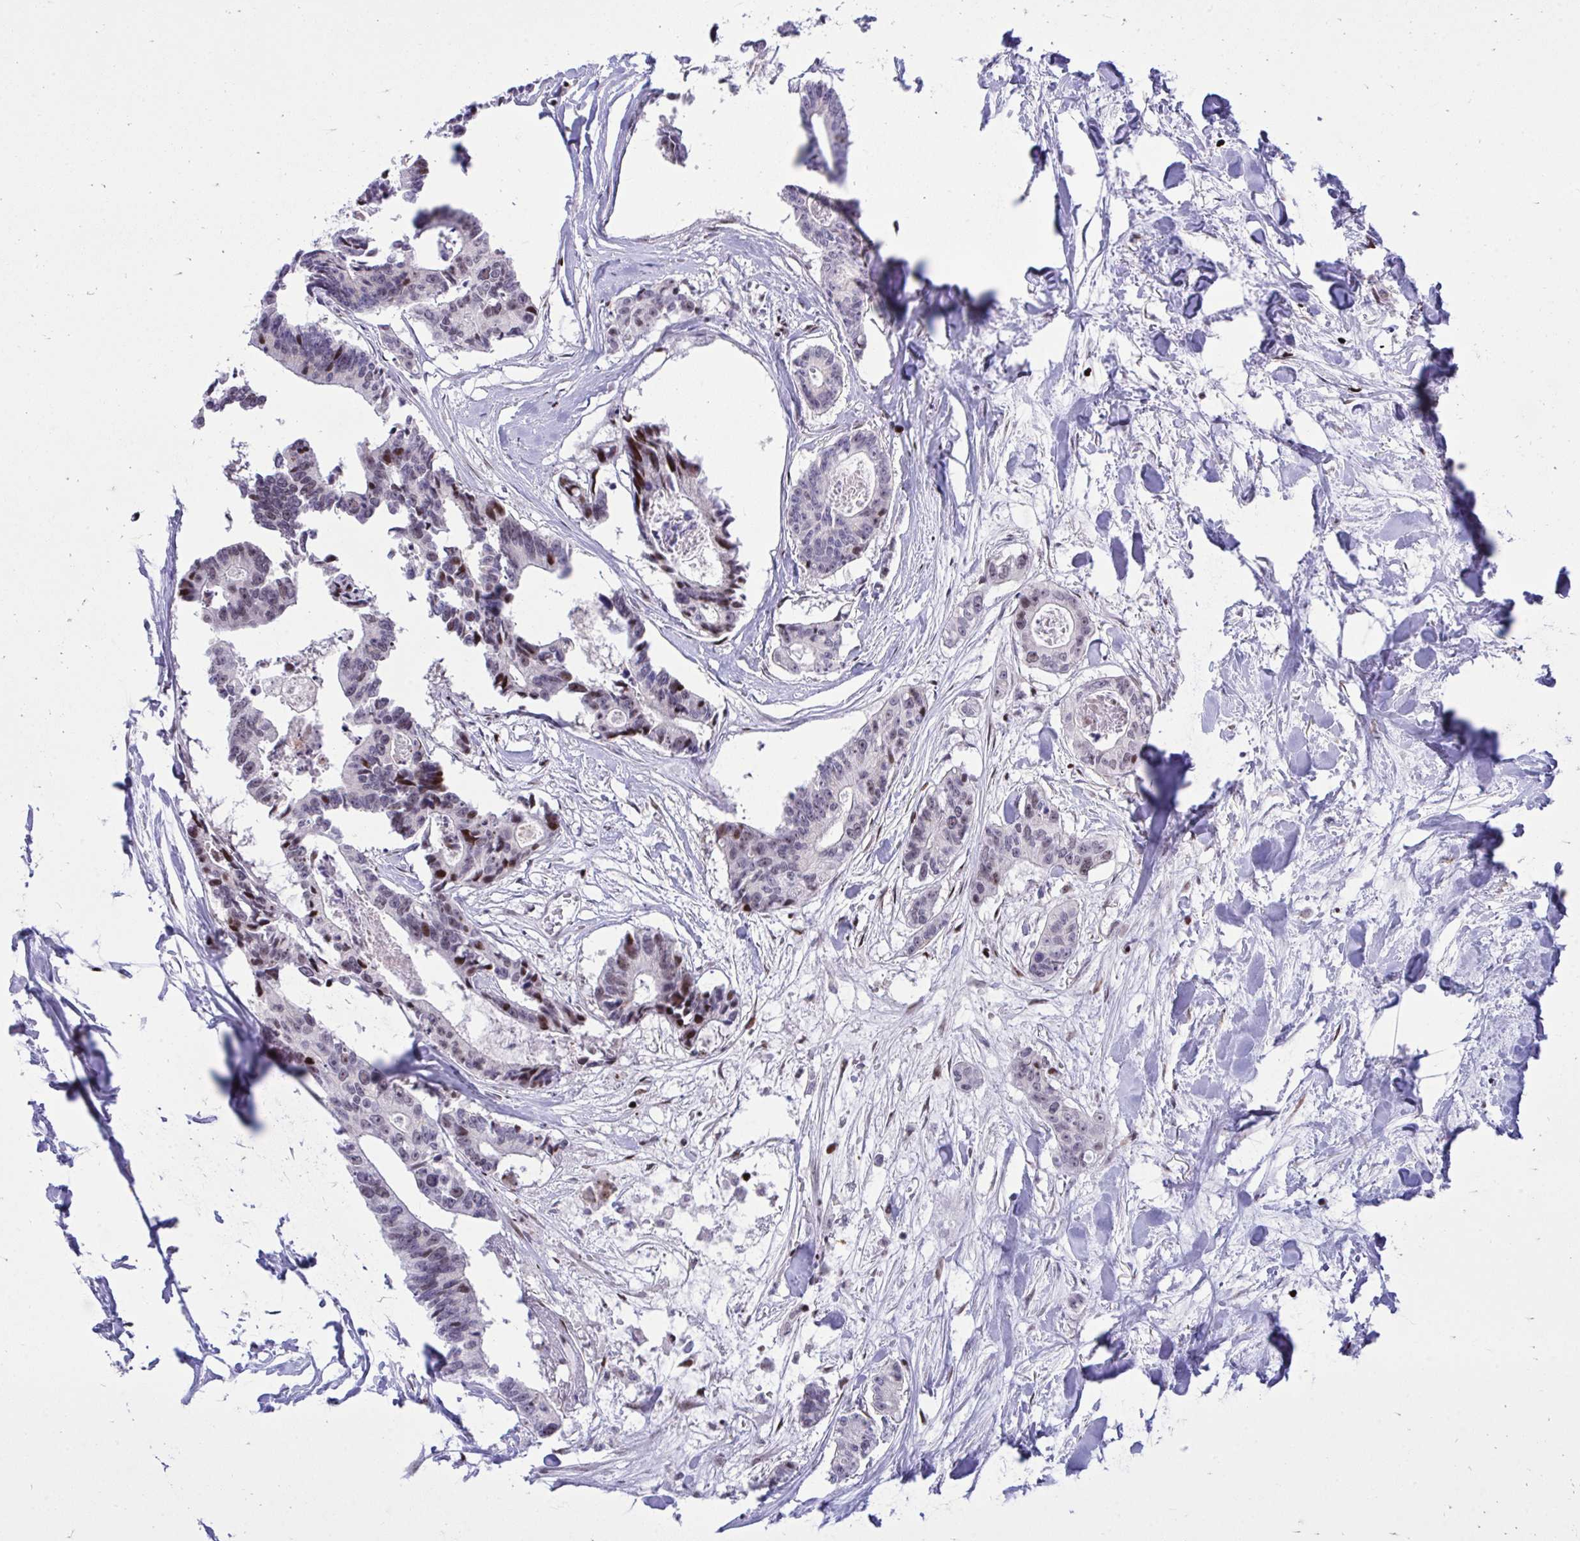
{"staining": {"intensity": "strong", "quantity": "<25%", "location": "nuclear"}, "tissue": "colorectal cancer", "cell_type": "Tumor cells", "image_type": "cancer", "snomed": [{"axis": "morphology", "description": "Adenocarcinoma, NOS"}, {"axis": "topography", "description": "Rectum"}], "caption": "This image shows IHC staining of colorectal adenocarcinoma, with medium strong nuclear staining in about <25% of tumor cells.", "gene": "C14orf39", "patient": {"sex": "male", "age": 57}}